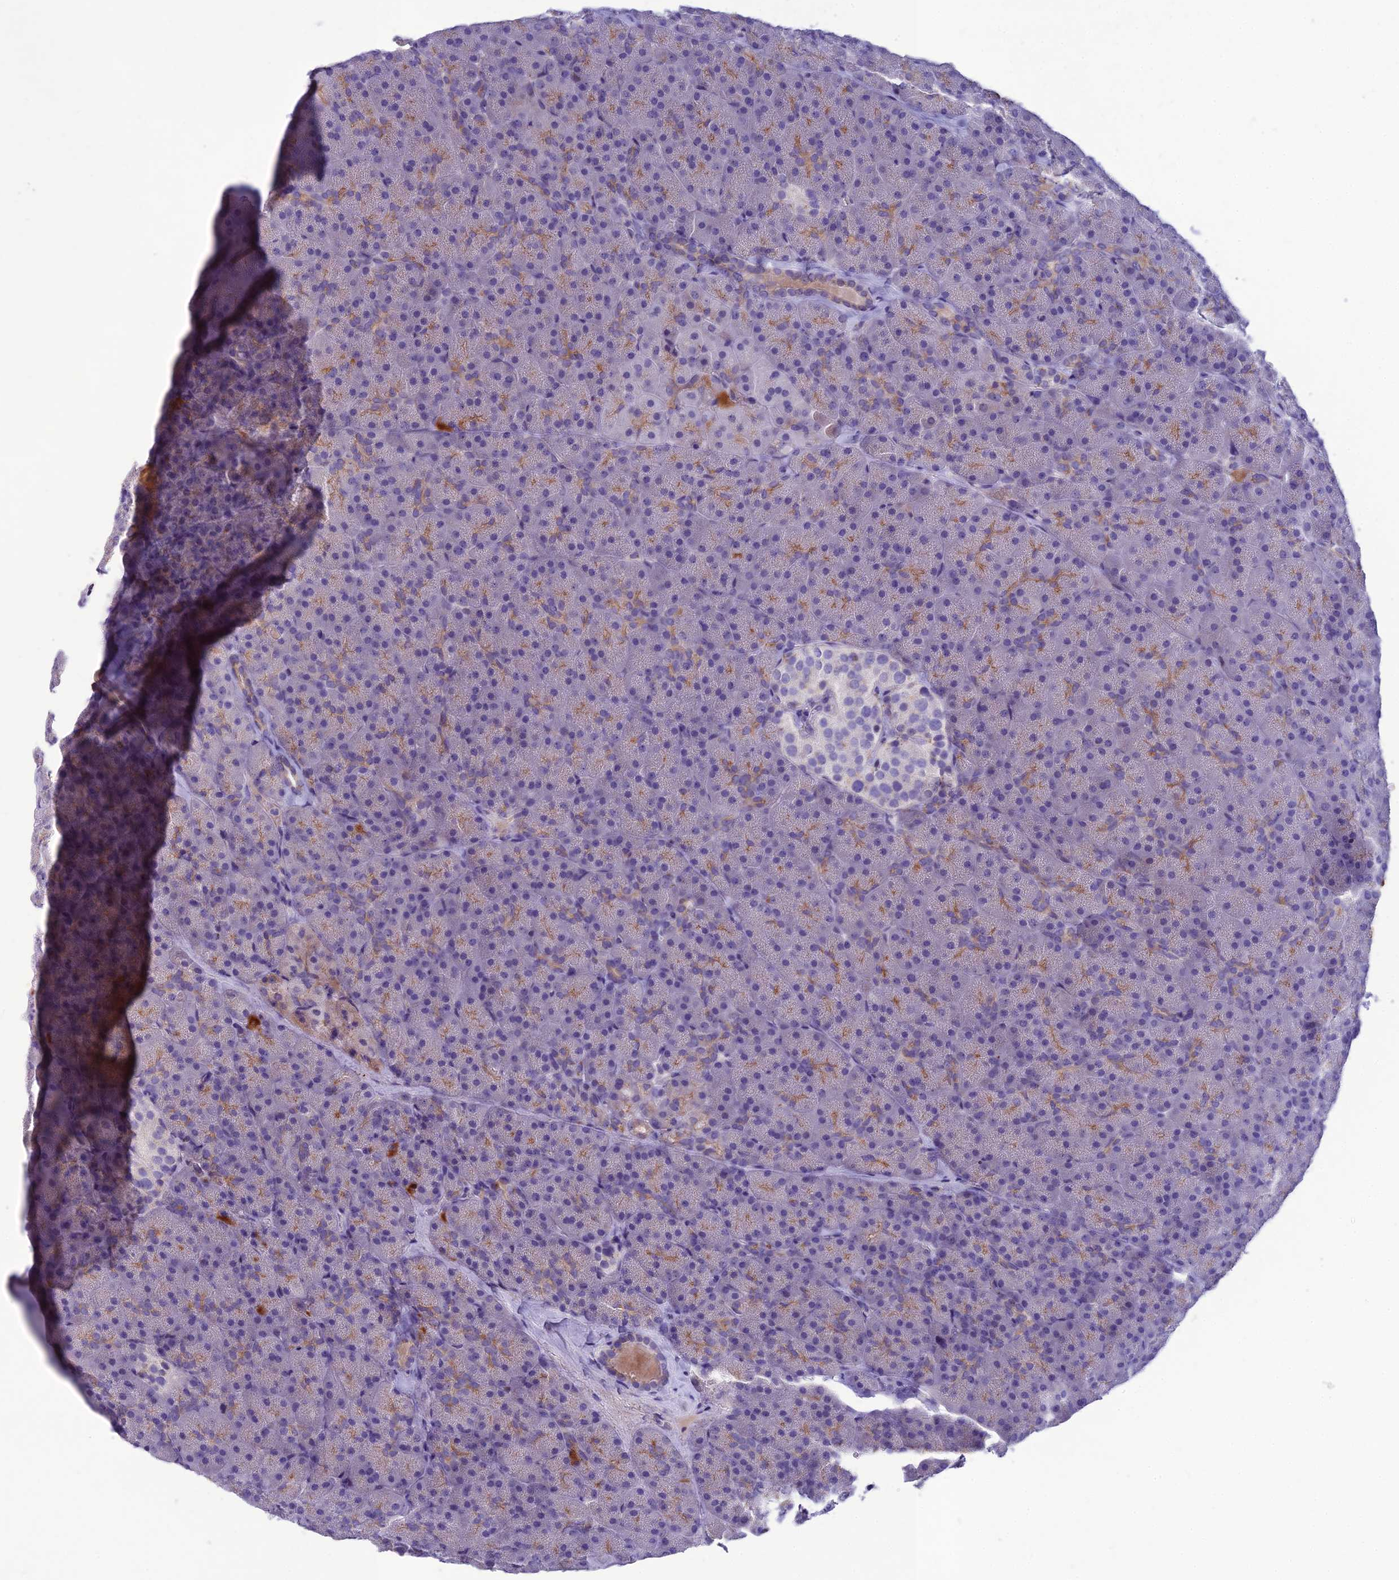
{"staining": {"intensity": "weak", "quantity": "25%-75%", "location": "cytoplasmic/membranous"}, "tissue": "pancreas", "cell_type": "Exocrine glandular cells", "image_type": "normal", "snomed": [{"axis": "morphology", "description": "Normal tissue, NOS"}, {"axis": "topography", "description": "Pancreas"}], "caption": "Protein staining shows weak cytoplasmic/membranous expression in about 25%-75% of exocrine glandular cells in unremarkable pancreas.", "gene": "IFT172", "patient": {"sex": "male", "age": 36}}